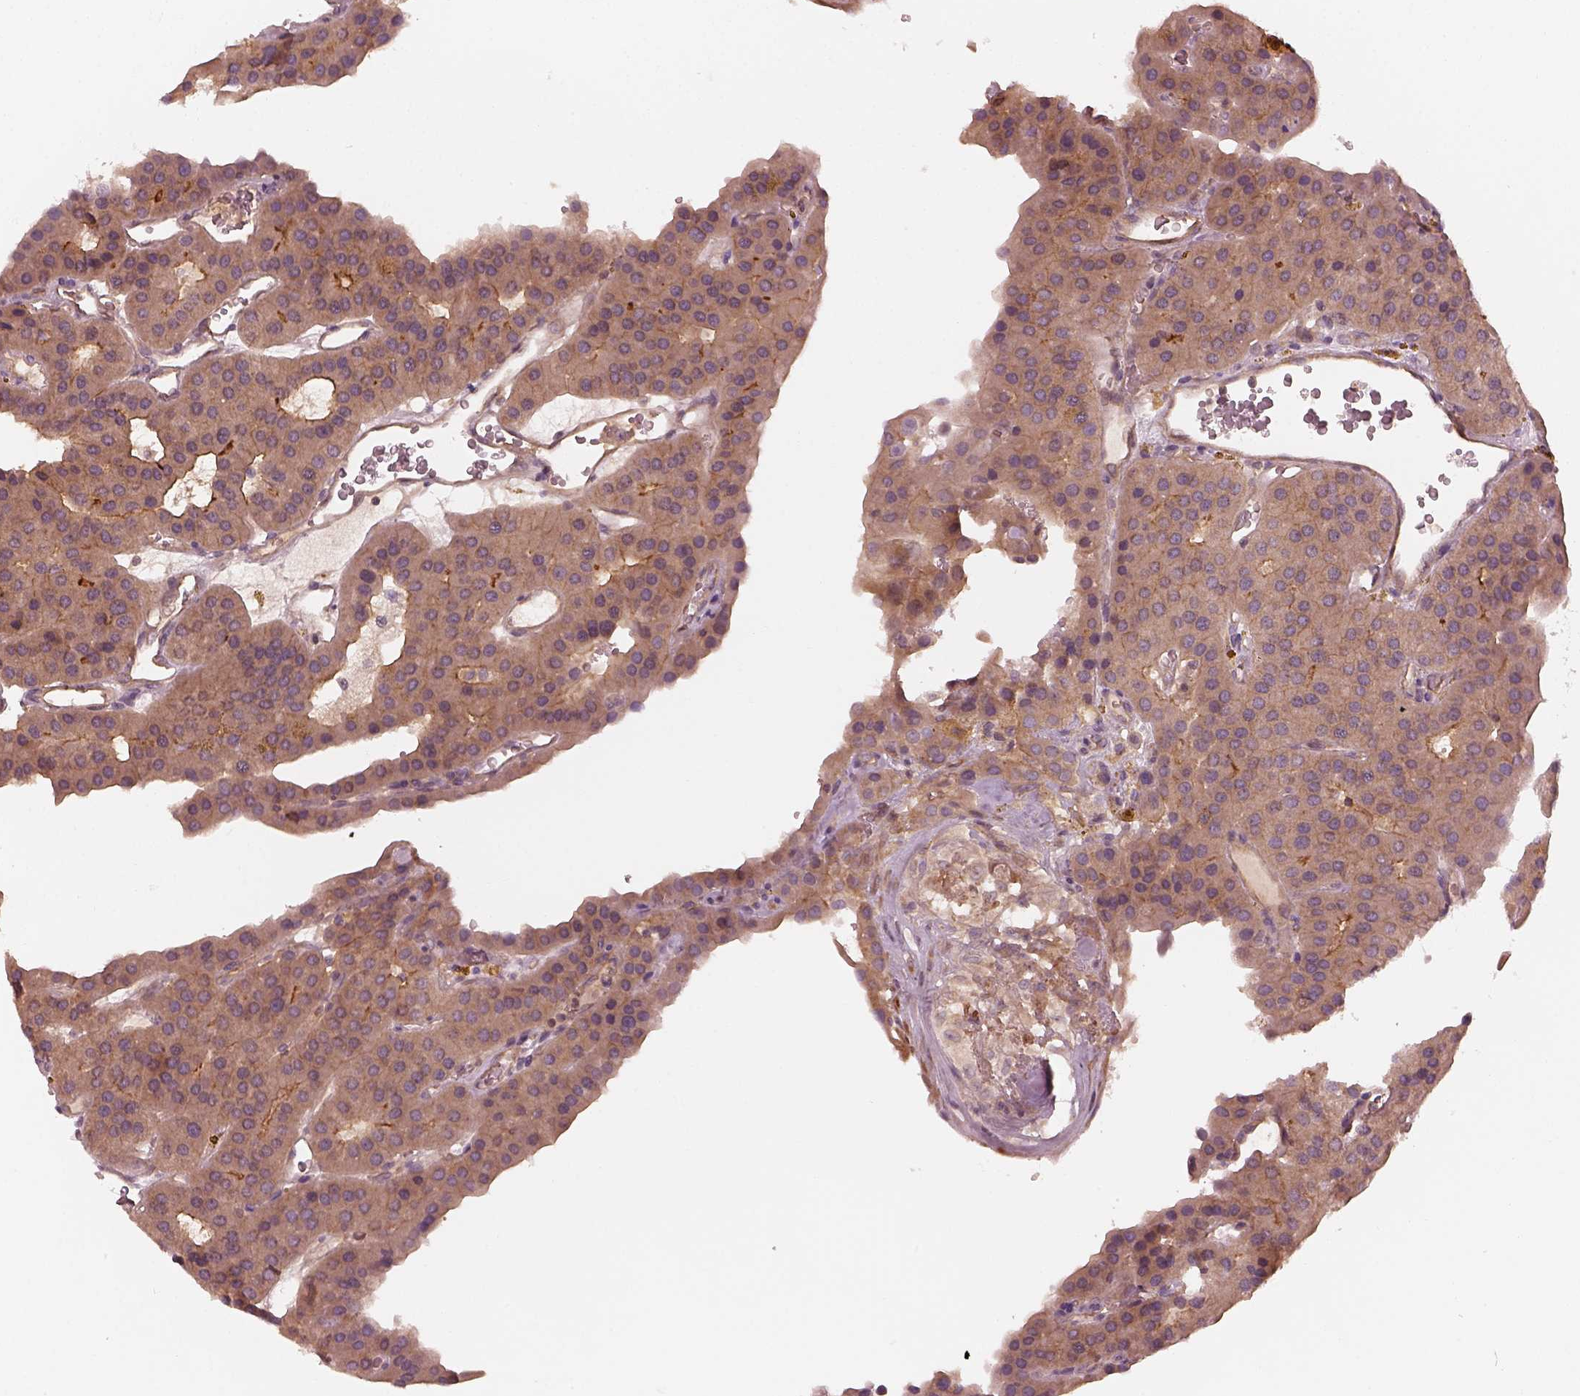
{"staining": {"intensity": "strong", "quantity": "<25%", "location": "cytoplasmic/membranous"}, "tissue": "parathyroid gland", "cell_type": "Glandular cells", "image_type": "normal", "snomed": [{"axis": "morphology", "description": "Normal tissue, NOS"}, {"axis": "morphology", "description": "Adenoma, NOS"}, {"axis": "topography", "description": "Parathyroid gland"}], "caption": "Immunohistochemistry (IHC) histopathology image of normal parathyroid gland: human parathyroid gland stained using immunohistochemistry displays medium levels of strong protein expression localized specifically in the cytoplasmic/membranous of glandular cells, appearing as a cytoplasmic/membranous brown color.", "gene": "FAM107B", "patient": {"sex": "female", "age": 86}}